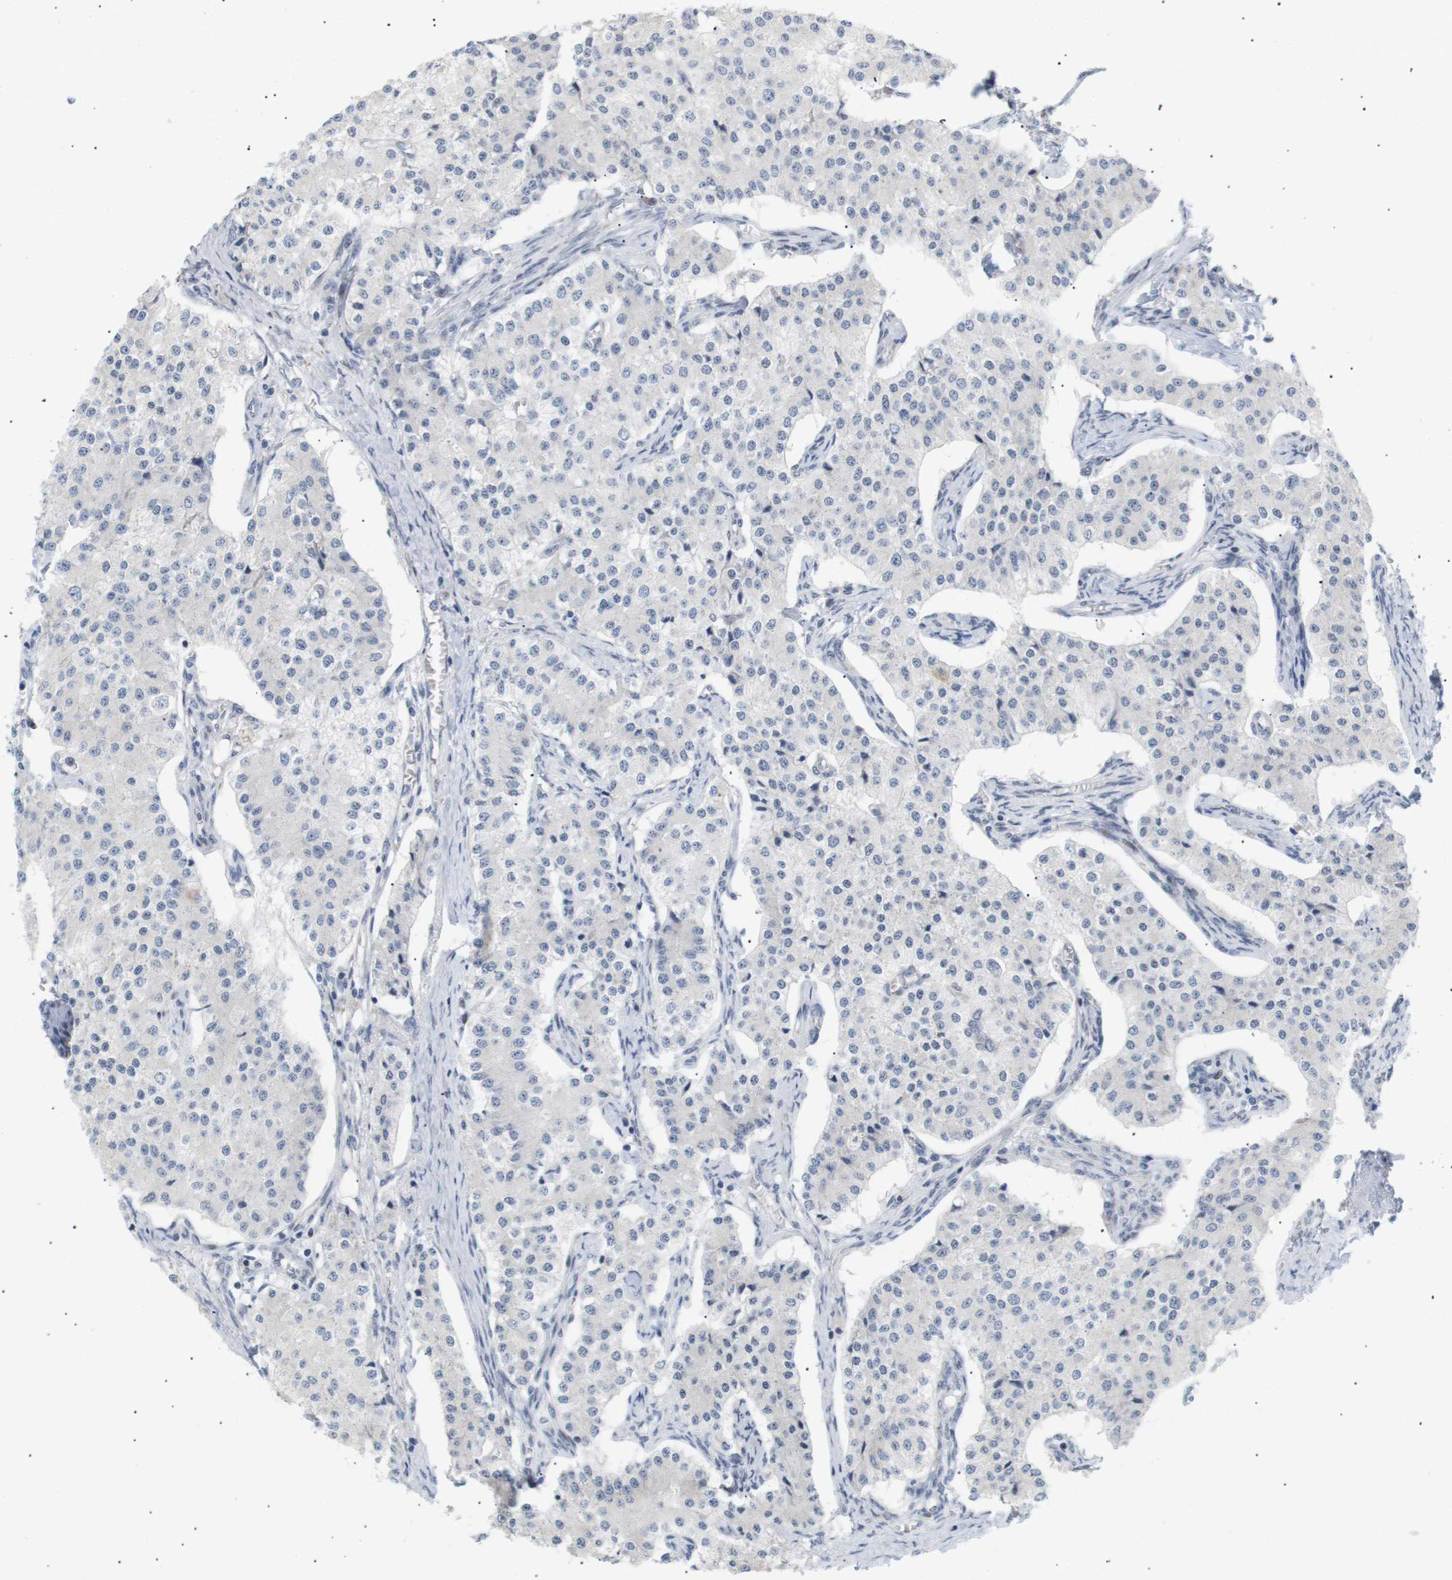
{"staining": {"intensity": "negative", "quantity": "none", "location": "none"}, "tissue": "carcinoid", "cell_type": "Tumor cells", "image_type": "cancer", "snomed": [{"axis": "morphology", "description": "Carcinoid, malignant, NOS"}, {"axis": "topography", "description": "Colon"}], "caption": "Tumor cells are negative for protein expression in human malignant carcinoid.", "gene": "PPARD", "patient": {"sex": "female", "age": 52}}